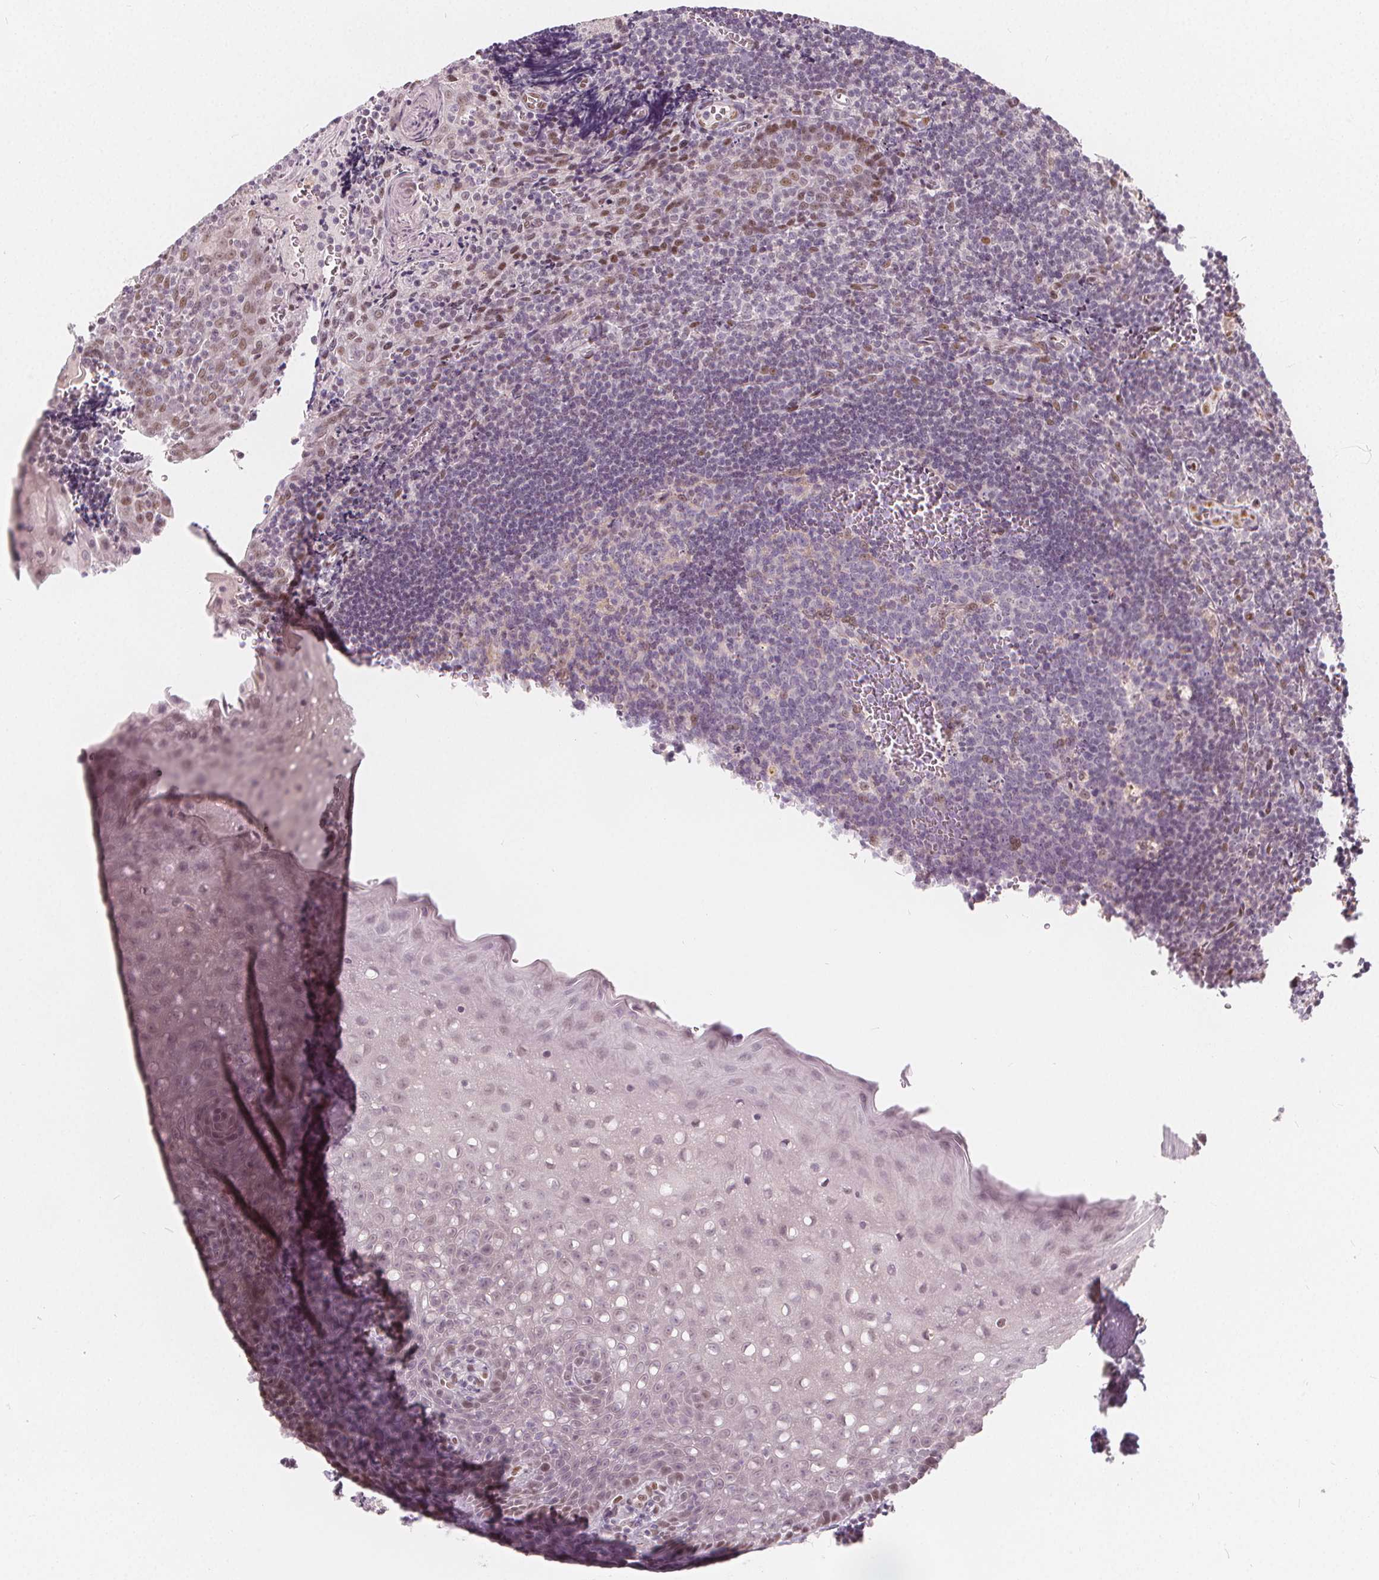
{"staining": {"intensity": "moderate", "quantity": "<25%", "location": "cytoplasmic/membranous"}, "tissue": "tonsil", "cell_type": "Germinal center cells", "image_type": "normal", "snomed": [{"axis": "morphology", "description": "Normal tissue, NOS"}, {"axis": "morphology", "description": "Inflammation, NOS"}, {"axis": "topography", "description": "Tonsil"}], "caption": "A brown stain highlights moderate cytoplasmic/membranous expression of a protein in germinal center cells of benign tonsil. Nuclei are stained in blue.", "gene": "DRC3", "patient": {"sex": "female", "age": 31}}